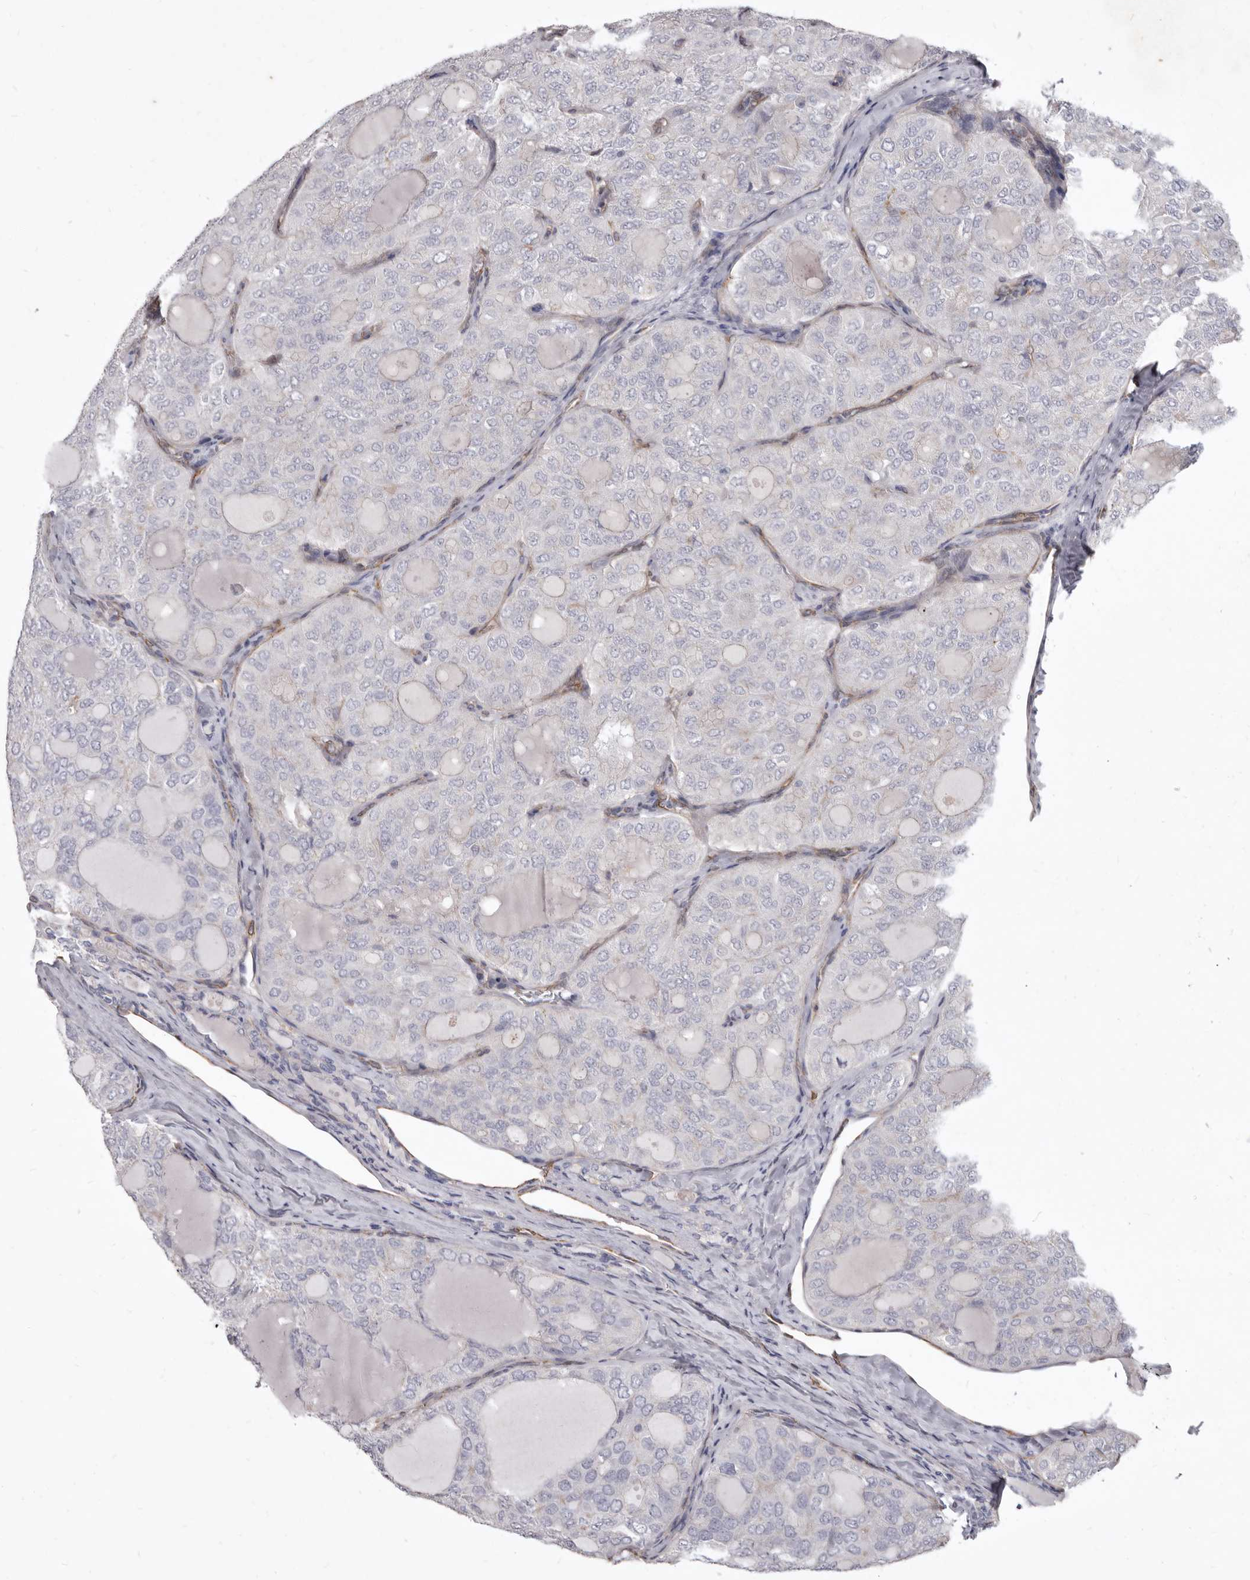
{"staining": {"intensity": "negative", "quantity": "none", "location": "none"}, "tissue": "thyroid cancer", "cell_type": "Tumor cells", "image_type": "cancer", "snomed": [{"axis": "morphology", "description": "Follicular adenoma carcinoma, NOS"}, {"axis": "topography", "description": "Thyroid gland"}], "caption": "This is an immunohistochemistry histopathology image of human thyroid cancer (follicular adenoma carcinoma). There is no positivity in tumor cells.", "gene": "P2RX6", "patient": {"sex": "male", "age": 75}}